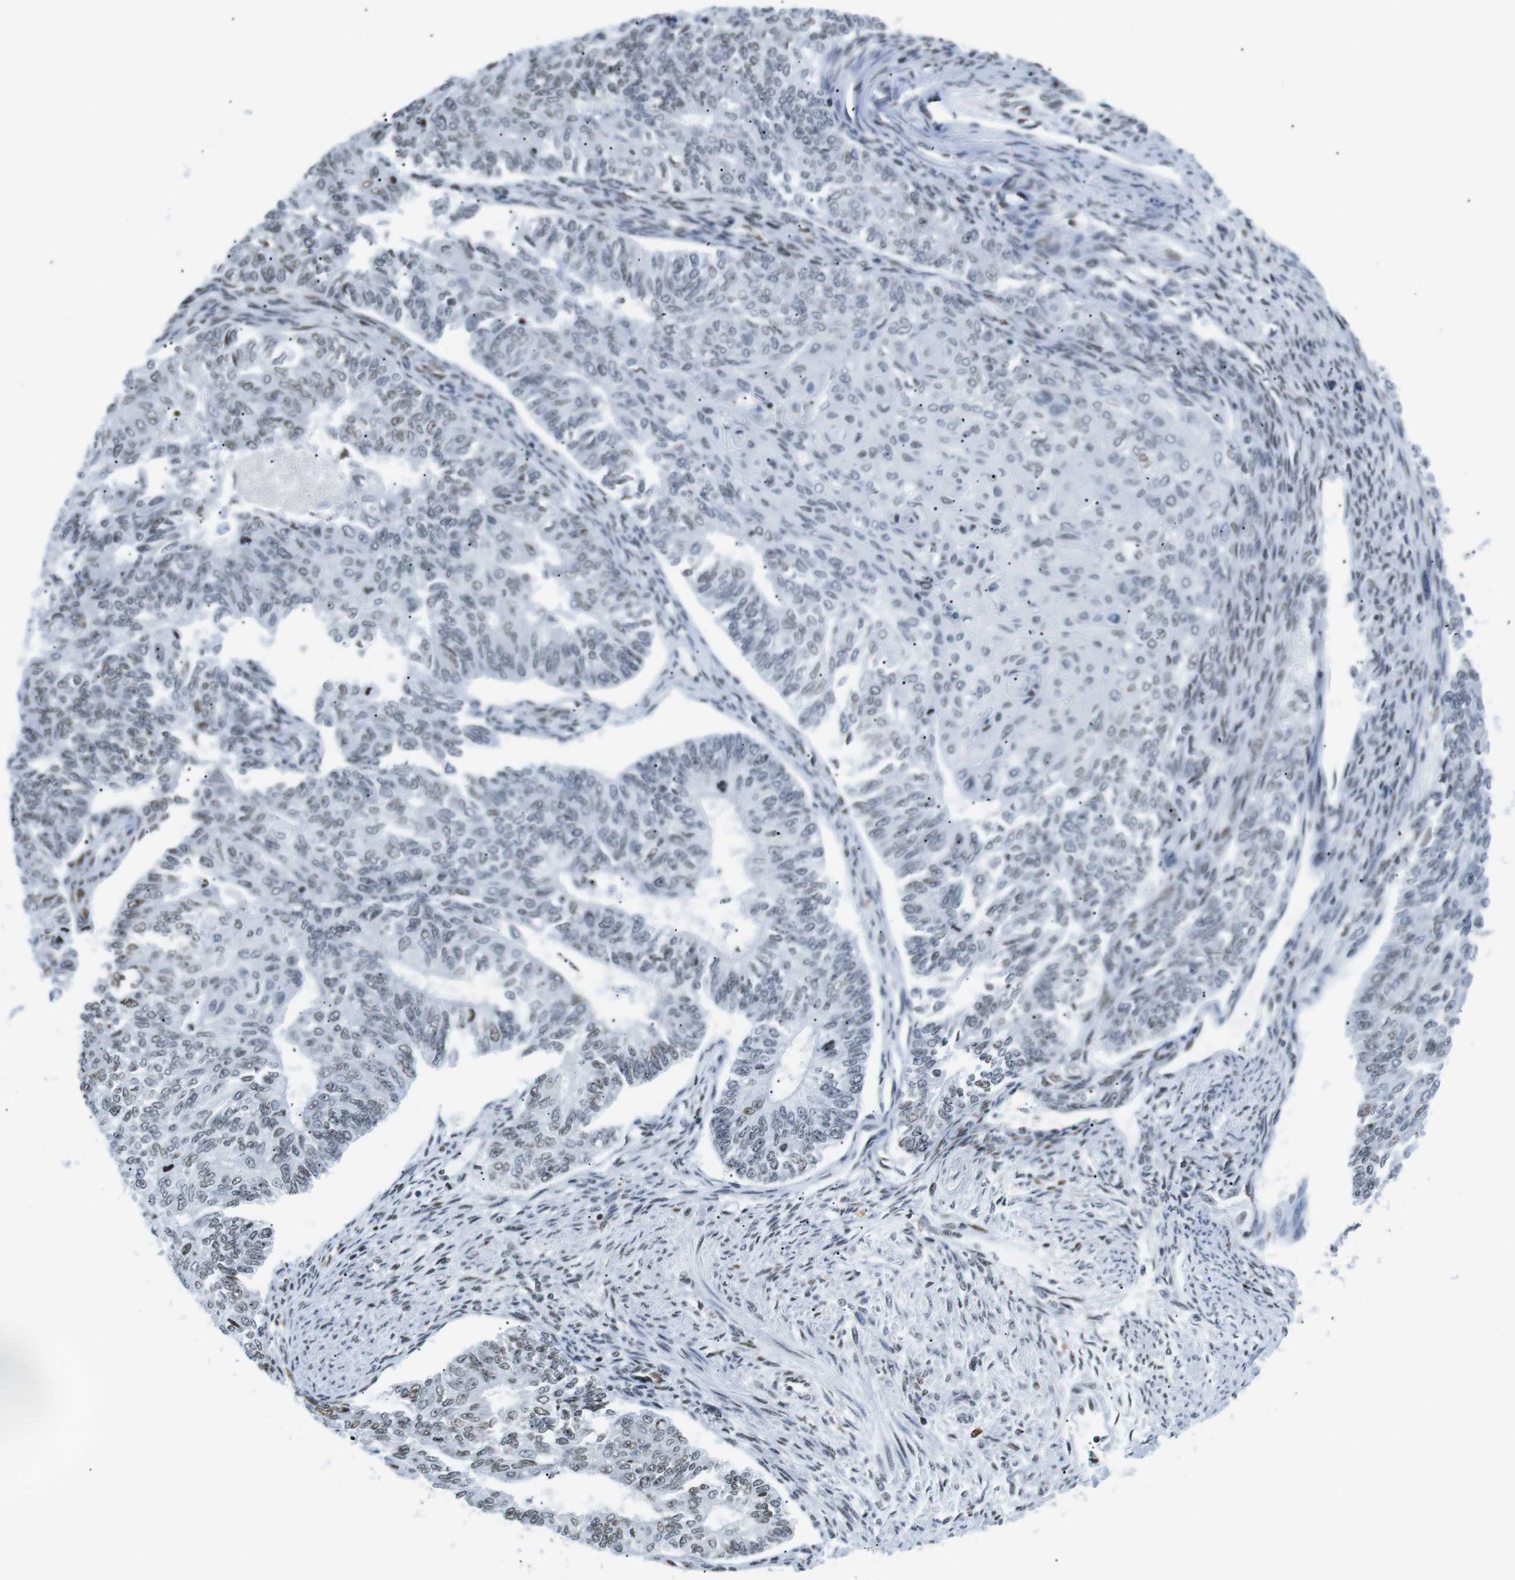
{"staining": {"intensity": "weak", "quantity": "<25%", "location": "nuclear"}, "tissue": "endometrial cancer", "cell_type": "Tumor cells", "image_type": "cancer", "snomed": [{"axis": "morphology", "description": "Adenocarcinoma, NOS"}, {"axis": "topography", "description": "Endometrium"}], "caption": "Adenocarcinoma (endometrial) was stained to show a protein in brown. There is no significant positivity in tumor cells. (Immunohistochemistry (ihc), brightfield microscopy, high magnification).", "gene": "E2F2", "patient": {"sex": "female", "age": 32}}